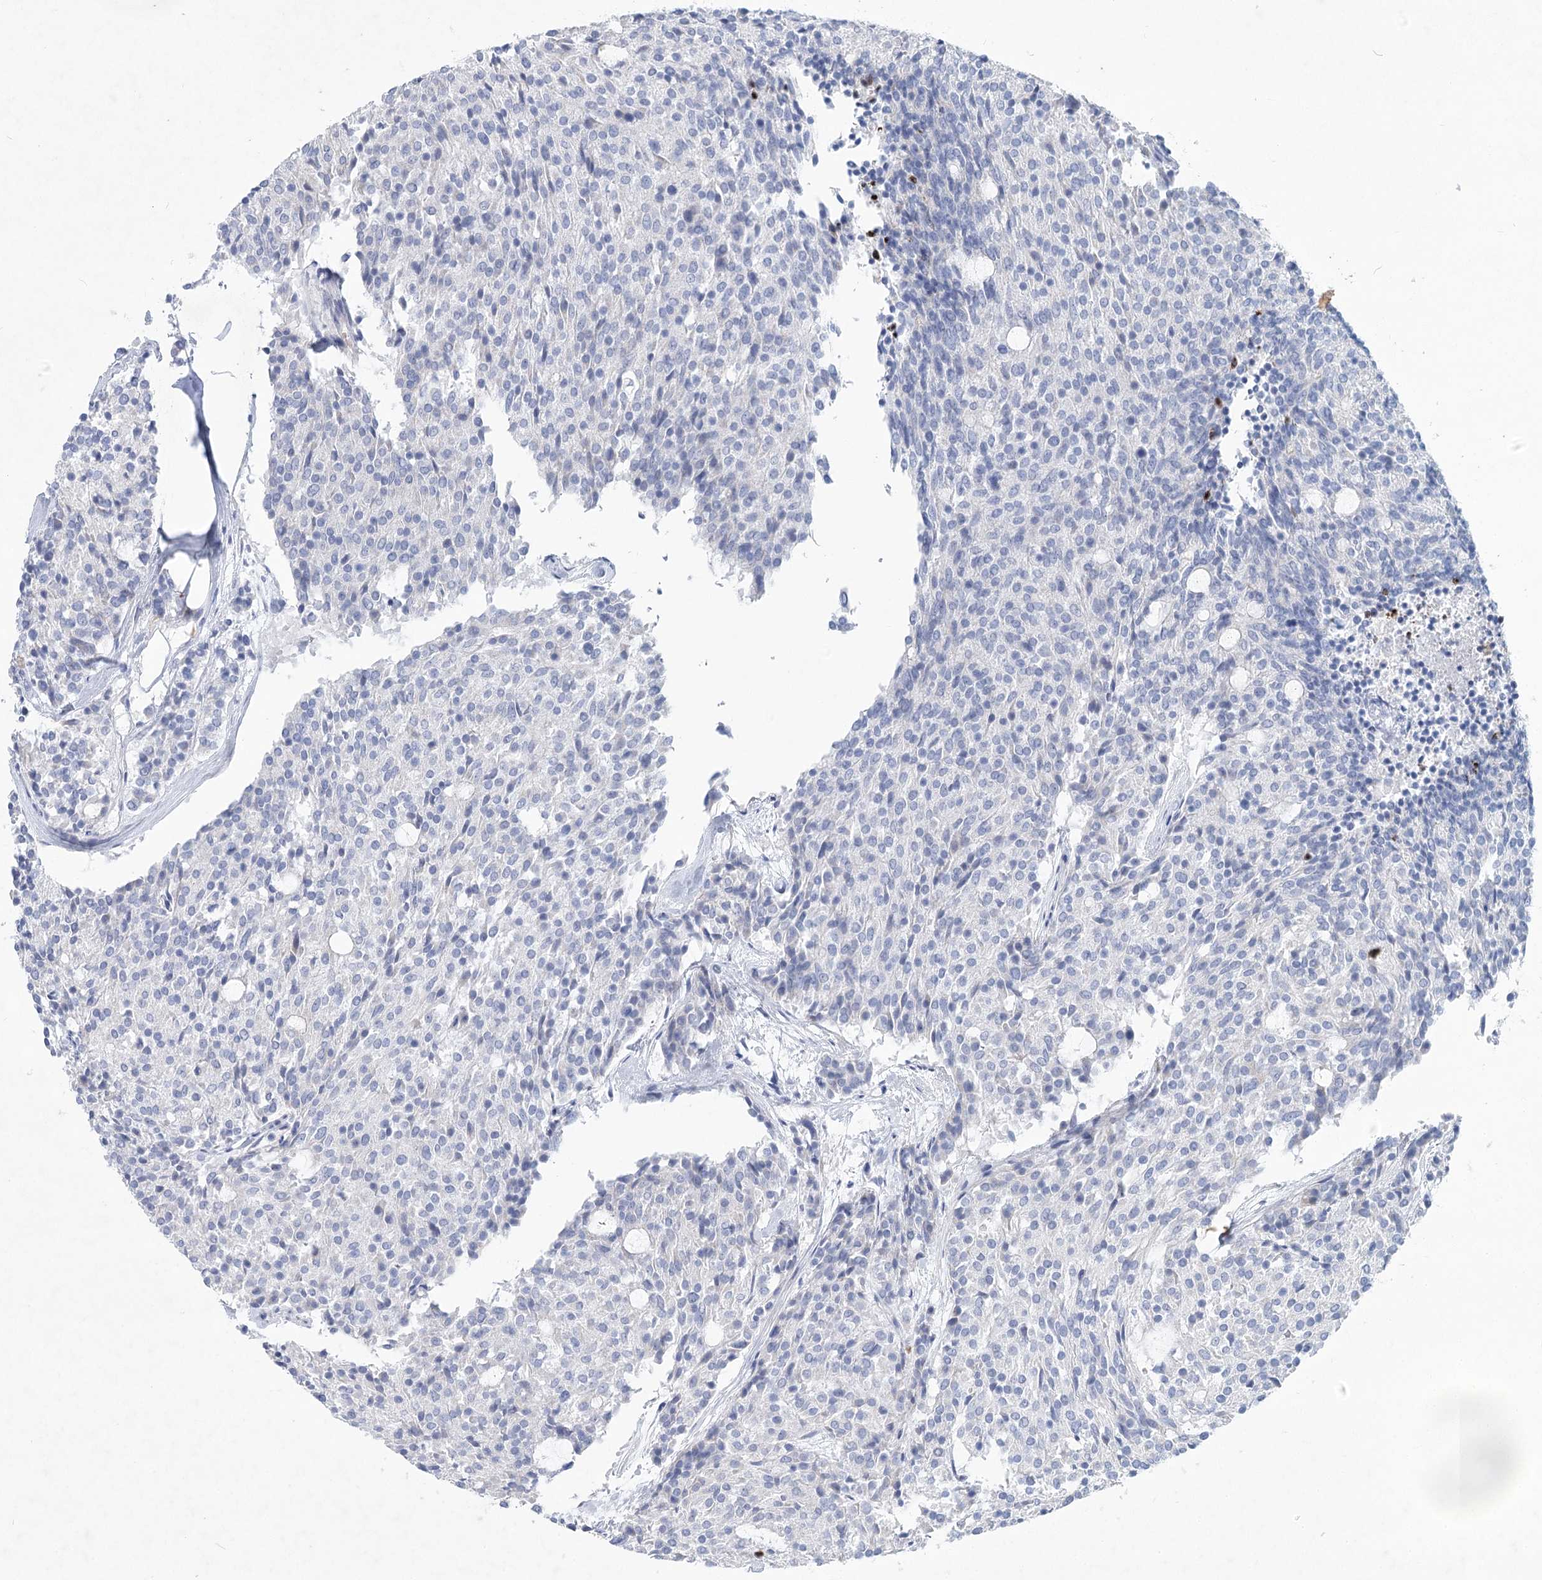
{"staining": {"intensity": "negative", "quantity": "none", "location": "none"}, "tissue": "carcinoid", "cell_type": "Tumor cells", "image_type": "cancer", "snomed": [{"axis": "morphology", "description": "Carcinoid, malignant, NOS"}, {"axis": "topography", "description": "Pancreas"}], "caption": "Immunohistochemistry (IHC) photomicrograph of human malignant carcinoid stained for a protein (brown), which displays no expression in tumor cells.", "gene": "WDR74", "patient": {"sex": "female", "age": 54}}